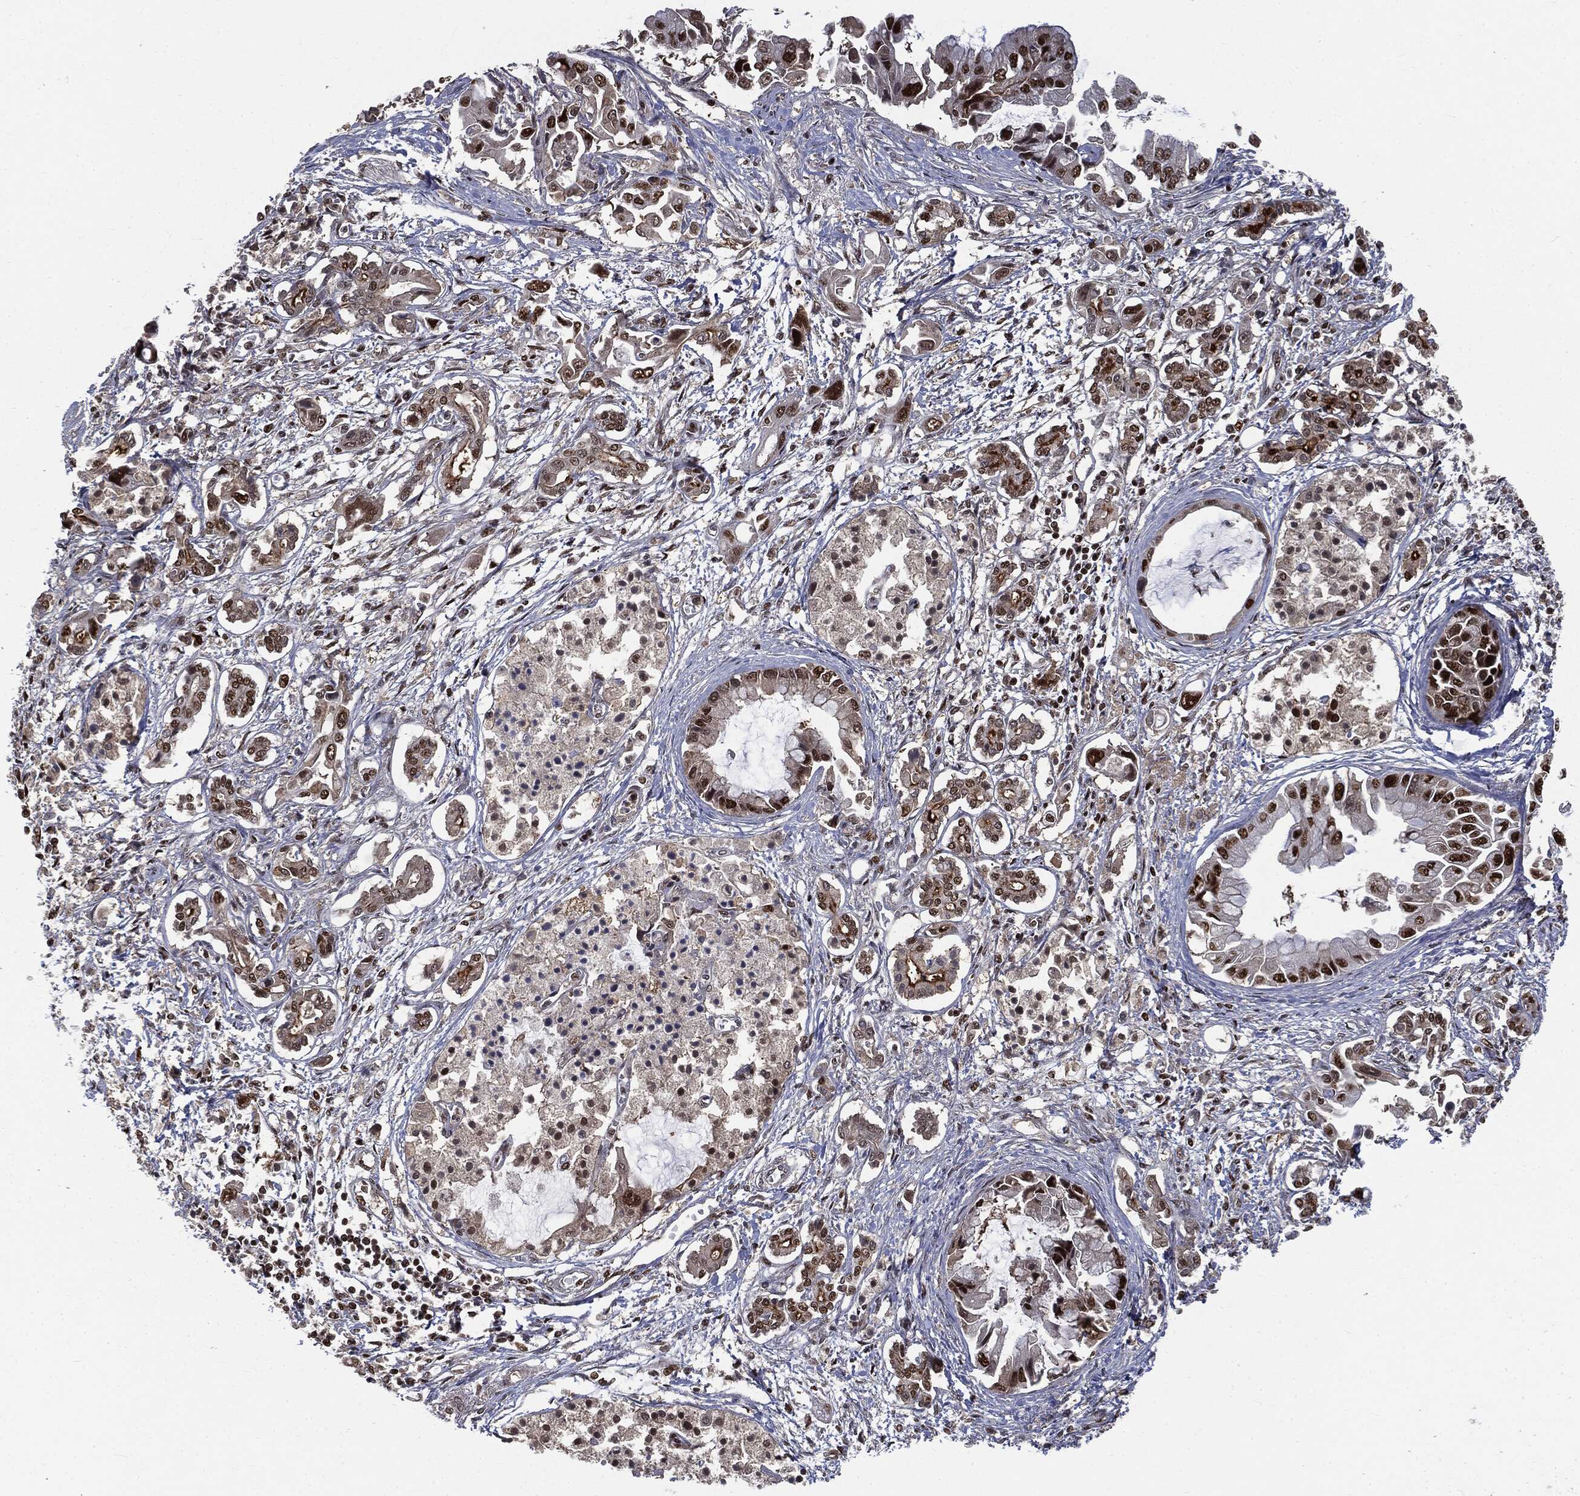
{"staining": {"intensity": "strong", "quantity": ">75%", "location": "nuclear"}, "tissue": "pancreatic cancer", "cell_type": "Tumor cells", "image_type": "cancer", "snomed": [{"axis": "morphology", "description": "Adenocarcinoma, NOS"}, {"axis": "topography", "description": "Pancreas"}], "caption": "Protein expression analysis of human pancreatic cancer reveals strong nuclear staining in about >75% of tumor cells.", "gene": "DPH2", "patient": {"sex": "male", "age": 84}}